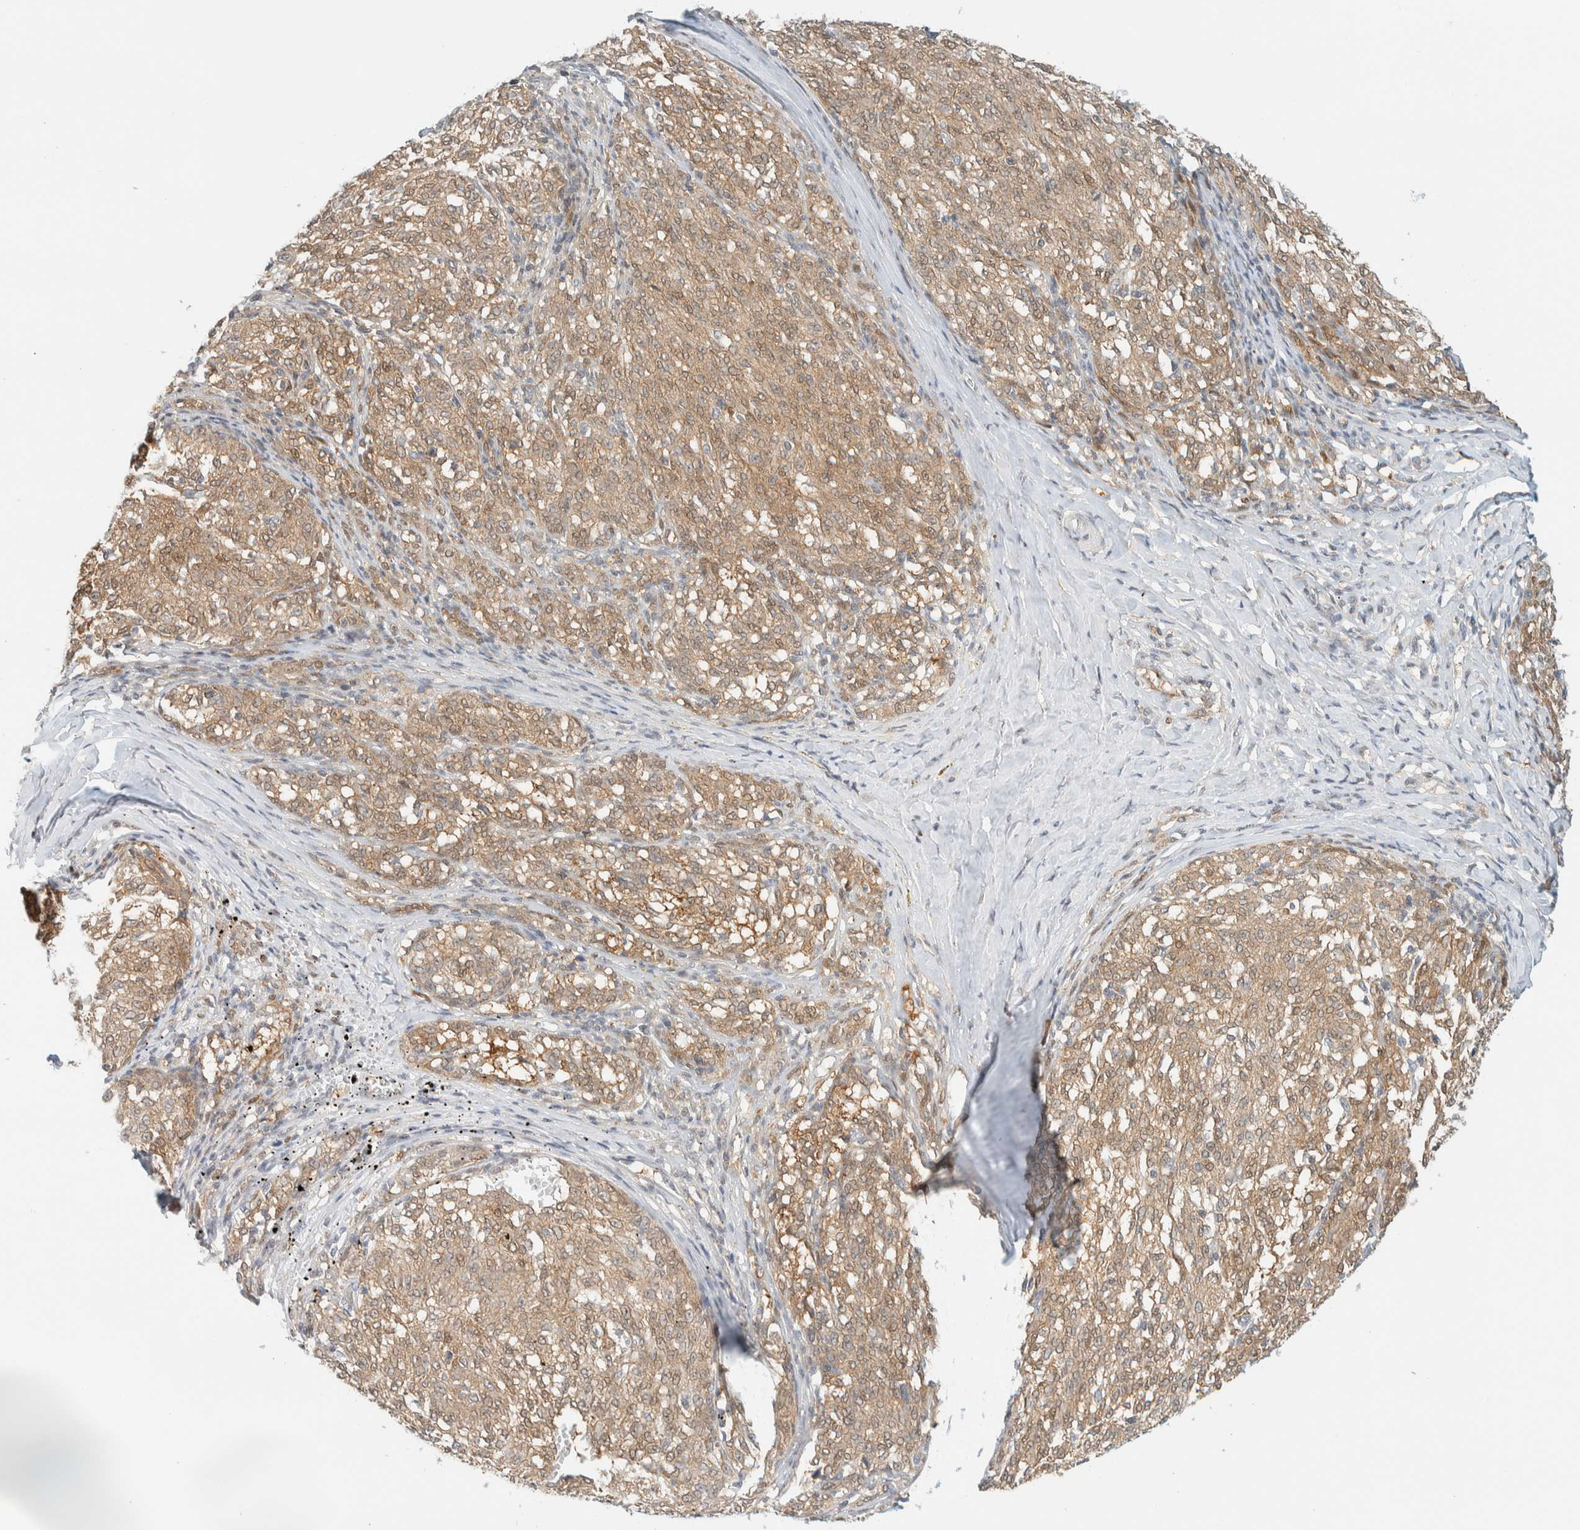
{"staining": {"intensity": "moderate", "quantity": ">75%", "location": "cytoplasmic/membranous"}, "tissue": "melanoma", "cell_type": "Tumor cells", "image_type": "cancer", "snomed": [{"axis": "morphology", "description": "Malignant melanoma, NOS"}, {"axis": "topography", "description": "Skin"}], "caption": "Malignant melanoma tissue shows moderate cytoplasmic/membranous expression in about >75% of tumor cells", "gene": "PCYT2", "patient": {"sex": "female", "age": 72}}